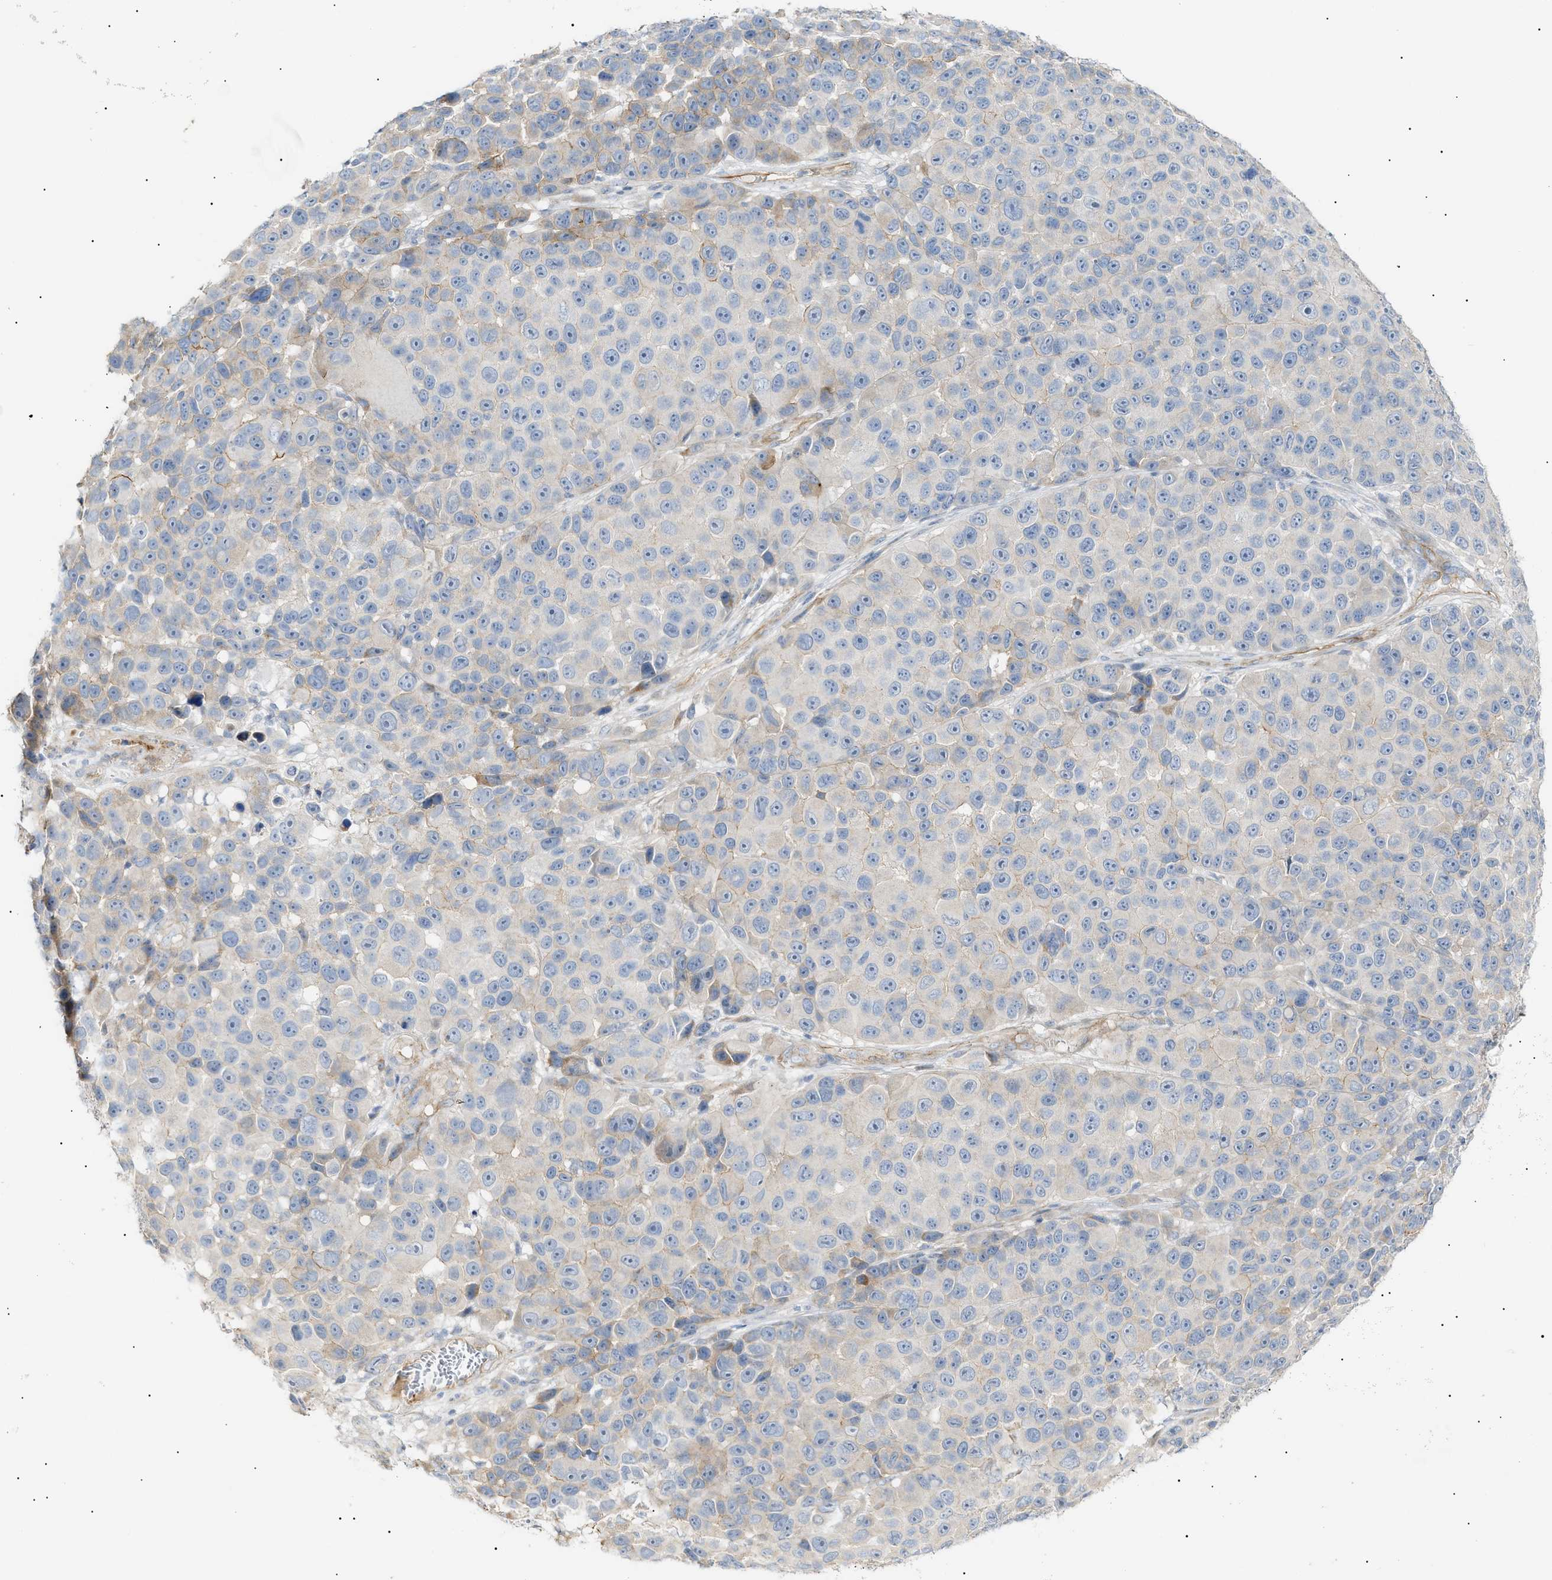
{"staining": {"intensity": "moderate", "quantity": "<25%", "location": "cytoplasmic/membranous"}, "tissue": "melanoma", "cell_type": "Tumor cells", "image_type": "cancer", "snomed": [{"axis": "morphology", "description": "Malignant melanoma, NOS"}, {"axis": "topography", "description": "Skin"}], "caption": "This is an image of IHC staining of melanoma, which shows moderate staining in the cytoplasmic/membranous of tumor cells.", "gene": "ZFHX2", "patient": {"sex": "male", "age": 53}}